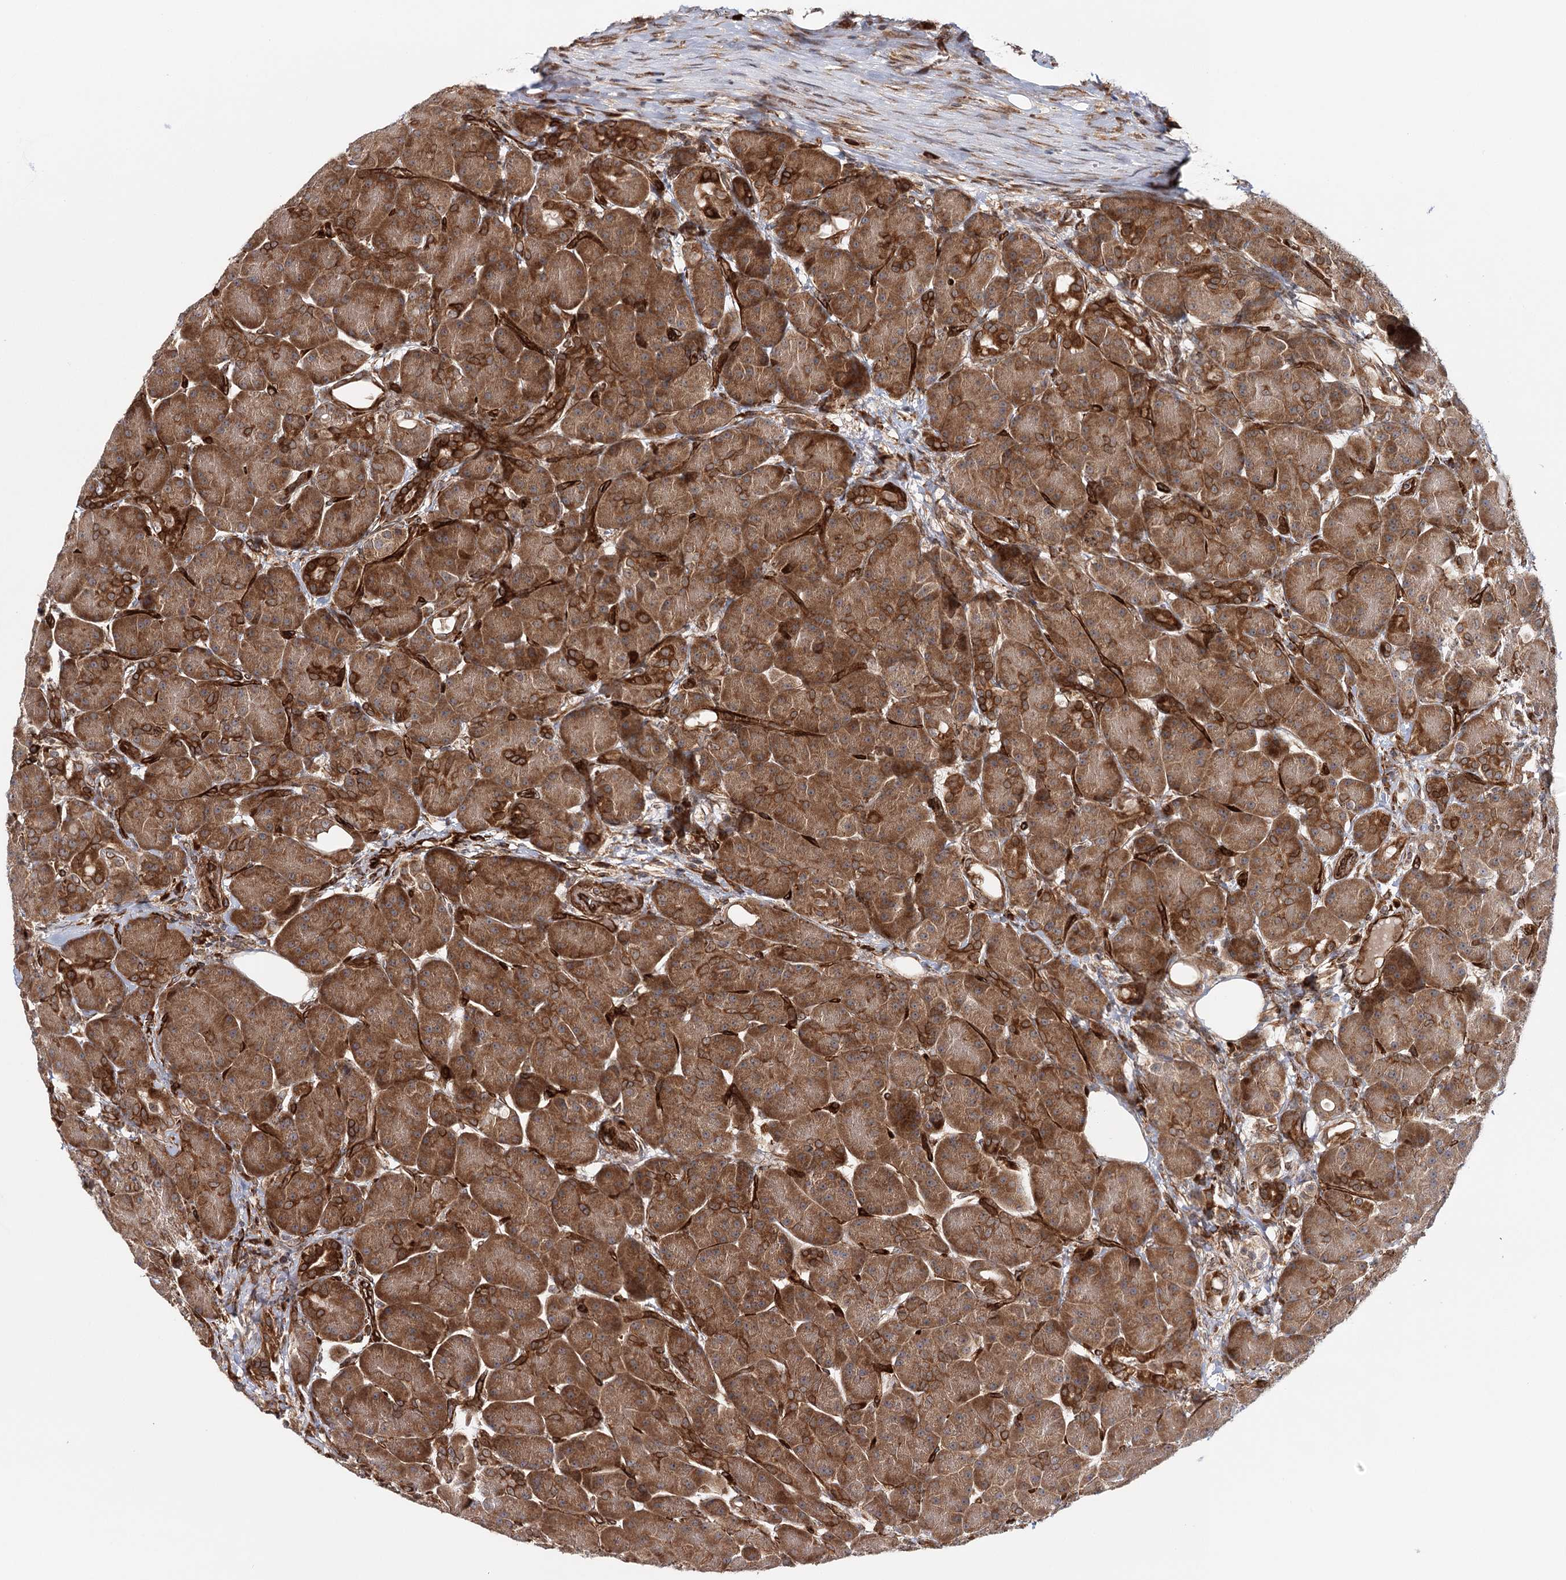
{"staining": {"intensity": "strong", "quantity": ">75%", "location": "cytoplasmic/membranous"}, "tissue": "pancreas", "cell_type": "Exocrine glandular cells", "image_type": "normal", "snomed": [{"axis": "morphology", "description": "Normal tissue, NOS"}, {"axis": "topography", "description": "Pancreas"}], "caption": "Immunohistochemical staining of benign pancreas exhibits high levels of strong cytoplasmic/membranous staining in about >75% of exocrine glandular cells. (Stains: DAB (3,3'-diaminobenzidine) in brown, nuclei in blue, Microscopy: brightfield microscopy at high magnification).", "gene": "MKNK1", "patient": {"sex": "male", "age": 63}}